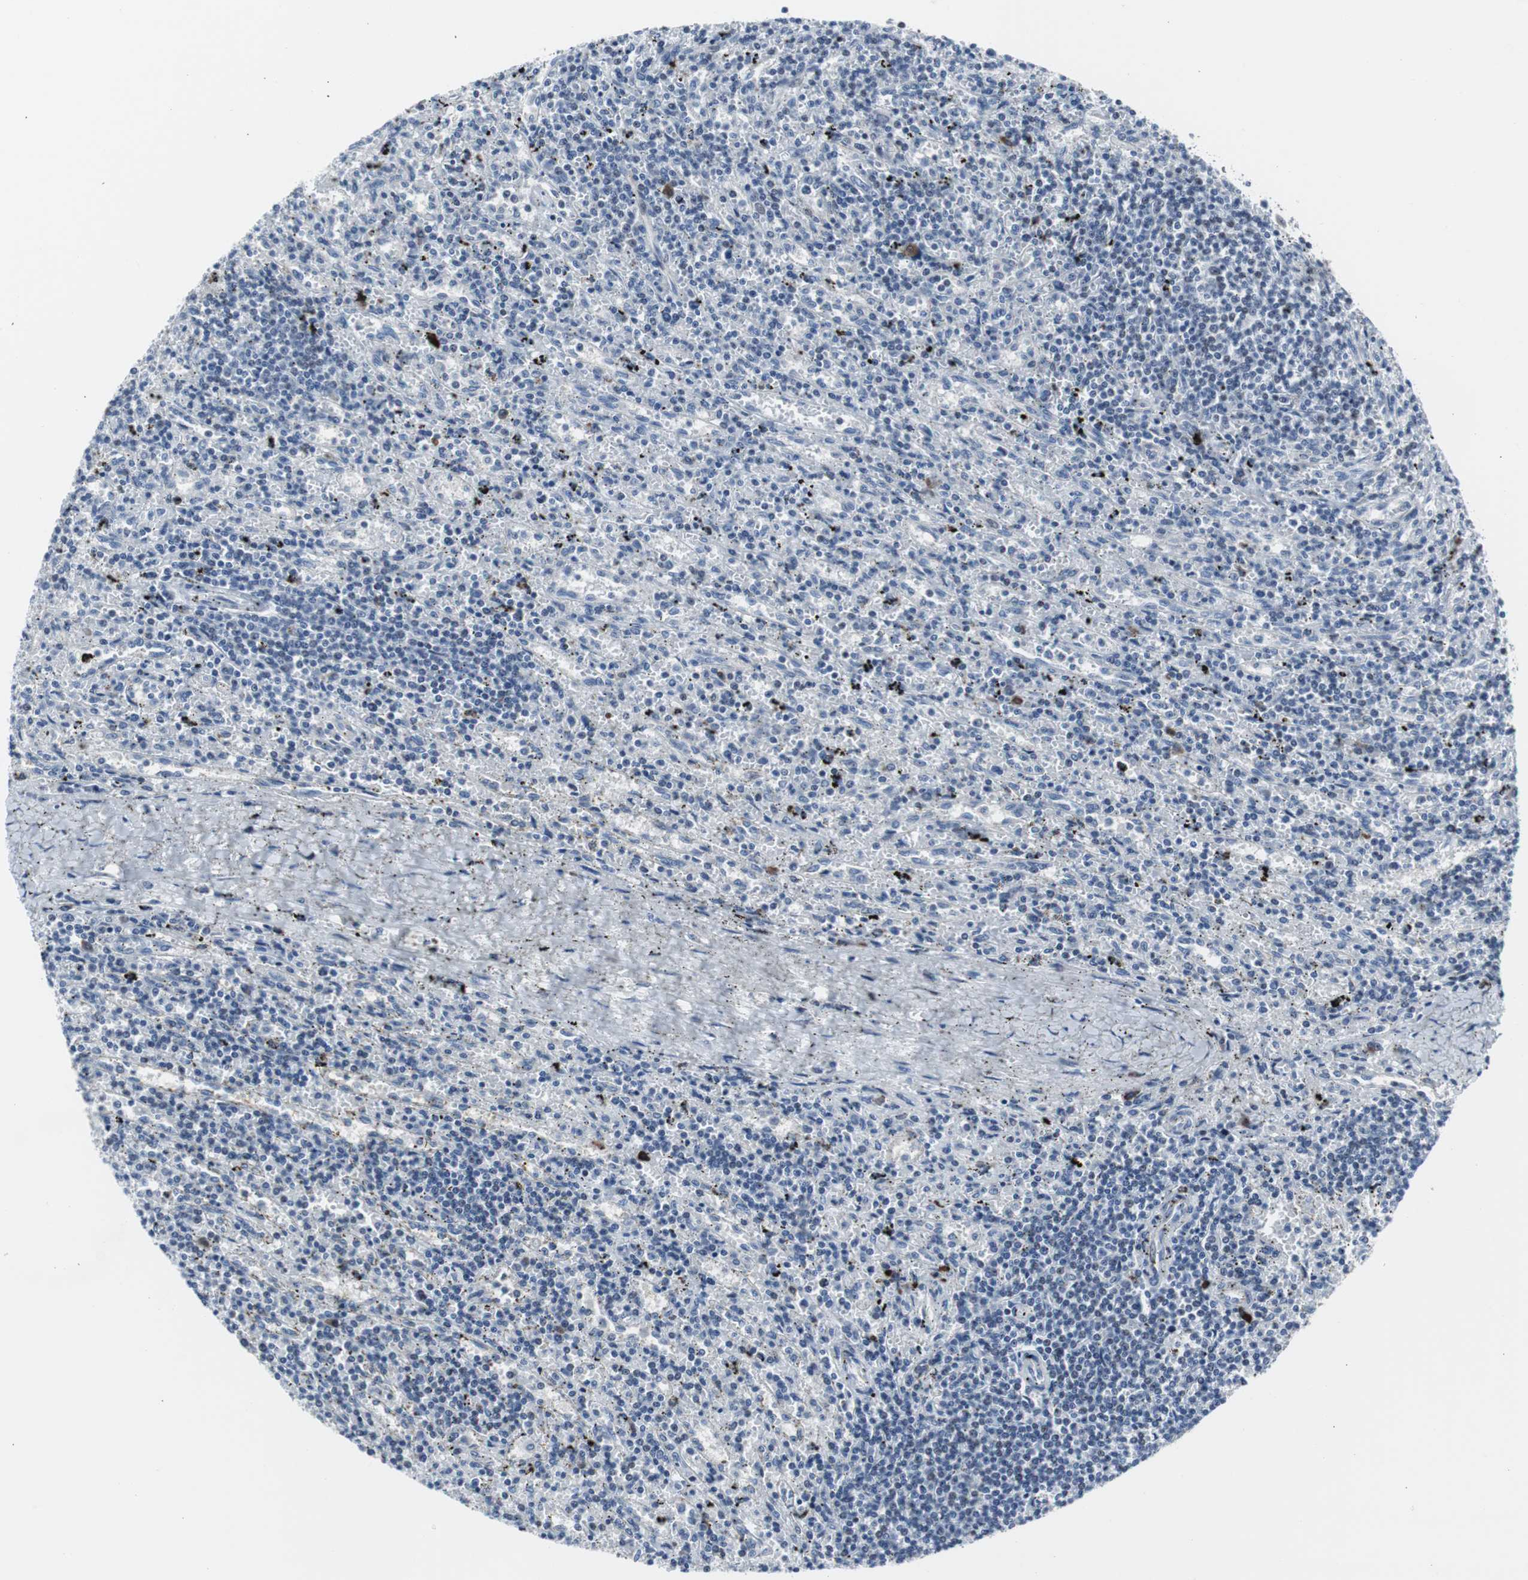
{"staining": {"intensity": "negative", "quantity": "none", "location": "none"}, "tissue": "lymphoma", "cell_type": "Tumor cells", "image_type": "cancer", "snomed": [{"axis": "morphology", "description": "Malignant lymphoma, non-Hodgkin's type, Low grade"}, {"axis": "topography", "description": "Spleen"}], "caption": "Malignant lymphoma, non-Hodgkin's type (low-grade) was stained to show a protein in brown. There is no significant staining in tumor cells. Nuclei are stained in blue.", "gene": "DOK1", "patient": {"sex": "male", "age": 76}}